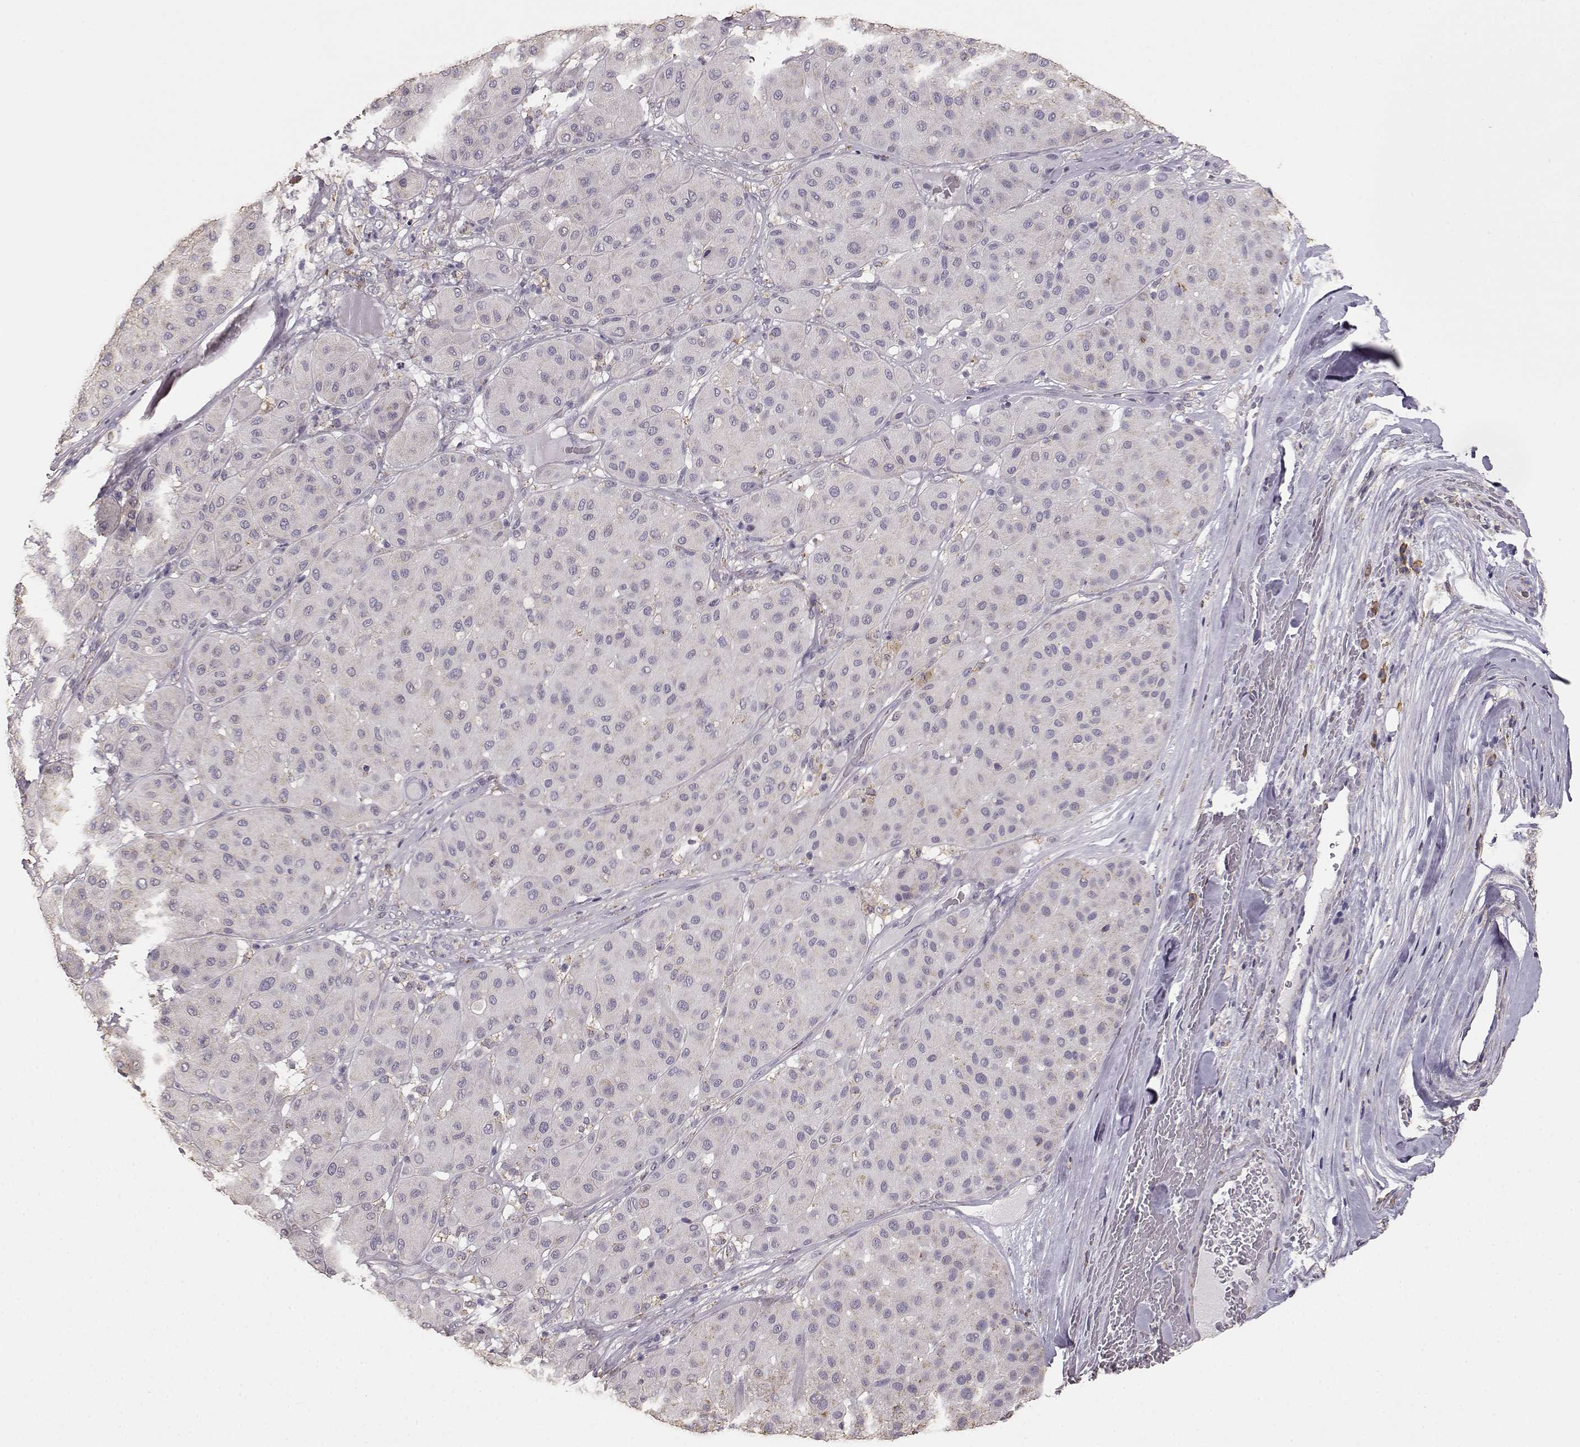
{"staining": {"intensity": "negative", "quantity": "none", "location": "none"}, "tissue": "melanoma", "cell_type": "Tumor cells", "image_type": "cancer", "snomed": [{"axis": "morphology", "description": "Malignant melanoma, Metastatic site"}, {"axis": "topography", "description": "Smooth muscle"}], "caption": "Protein analysis of malignant melanoma (metastatic site) reveals no significant positivity in tumor cells.", "gene": "GABRG3", "patient": {"sex": "male", "age": 41}}